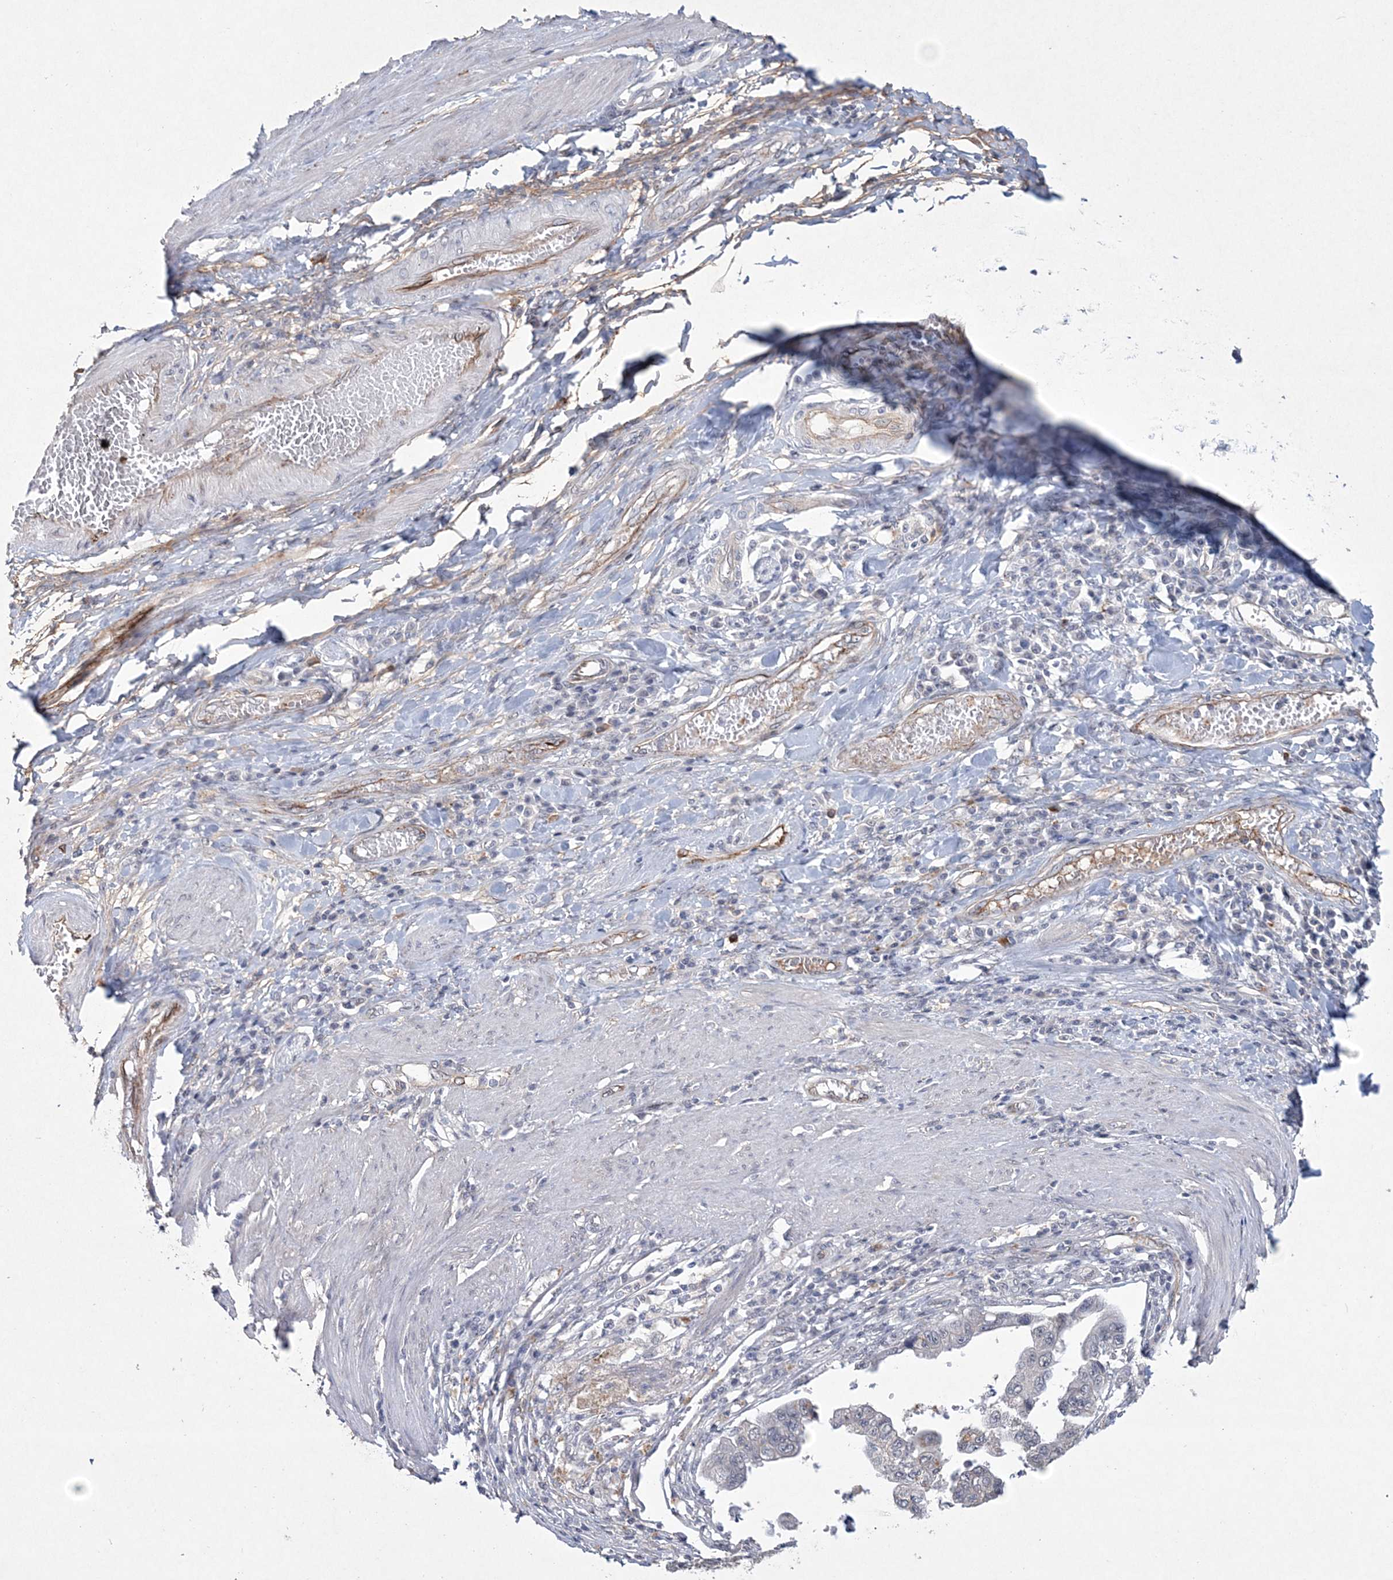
{"staining": {"intensity": "negative", "quantity": "none", "location": "none"}, "tissue": "stomach cancer", "cell_type": "Tumor cells", "image_type": "cancer", "snomed": [{"axis": "morphology", "description": "Adenocarcinoma, NOS"}, {"axis": "topography", "description": "Stomach"}], "caption": "A micrograph of stomach adenocarcinoma stained for a protein demonstrates no brown staining in tumor cells. (DAB immunohistochemistry (IHC), high magnification).", "gene": "DPCD", "patient": {"sex": "male", "age": 59}}